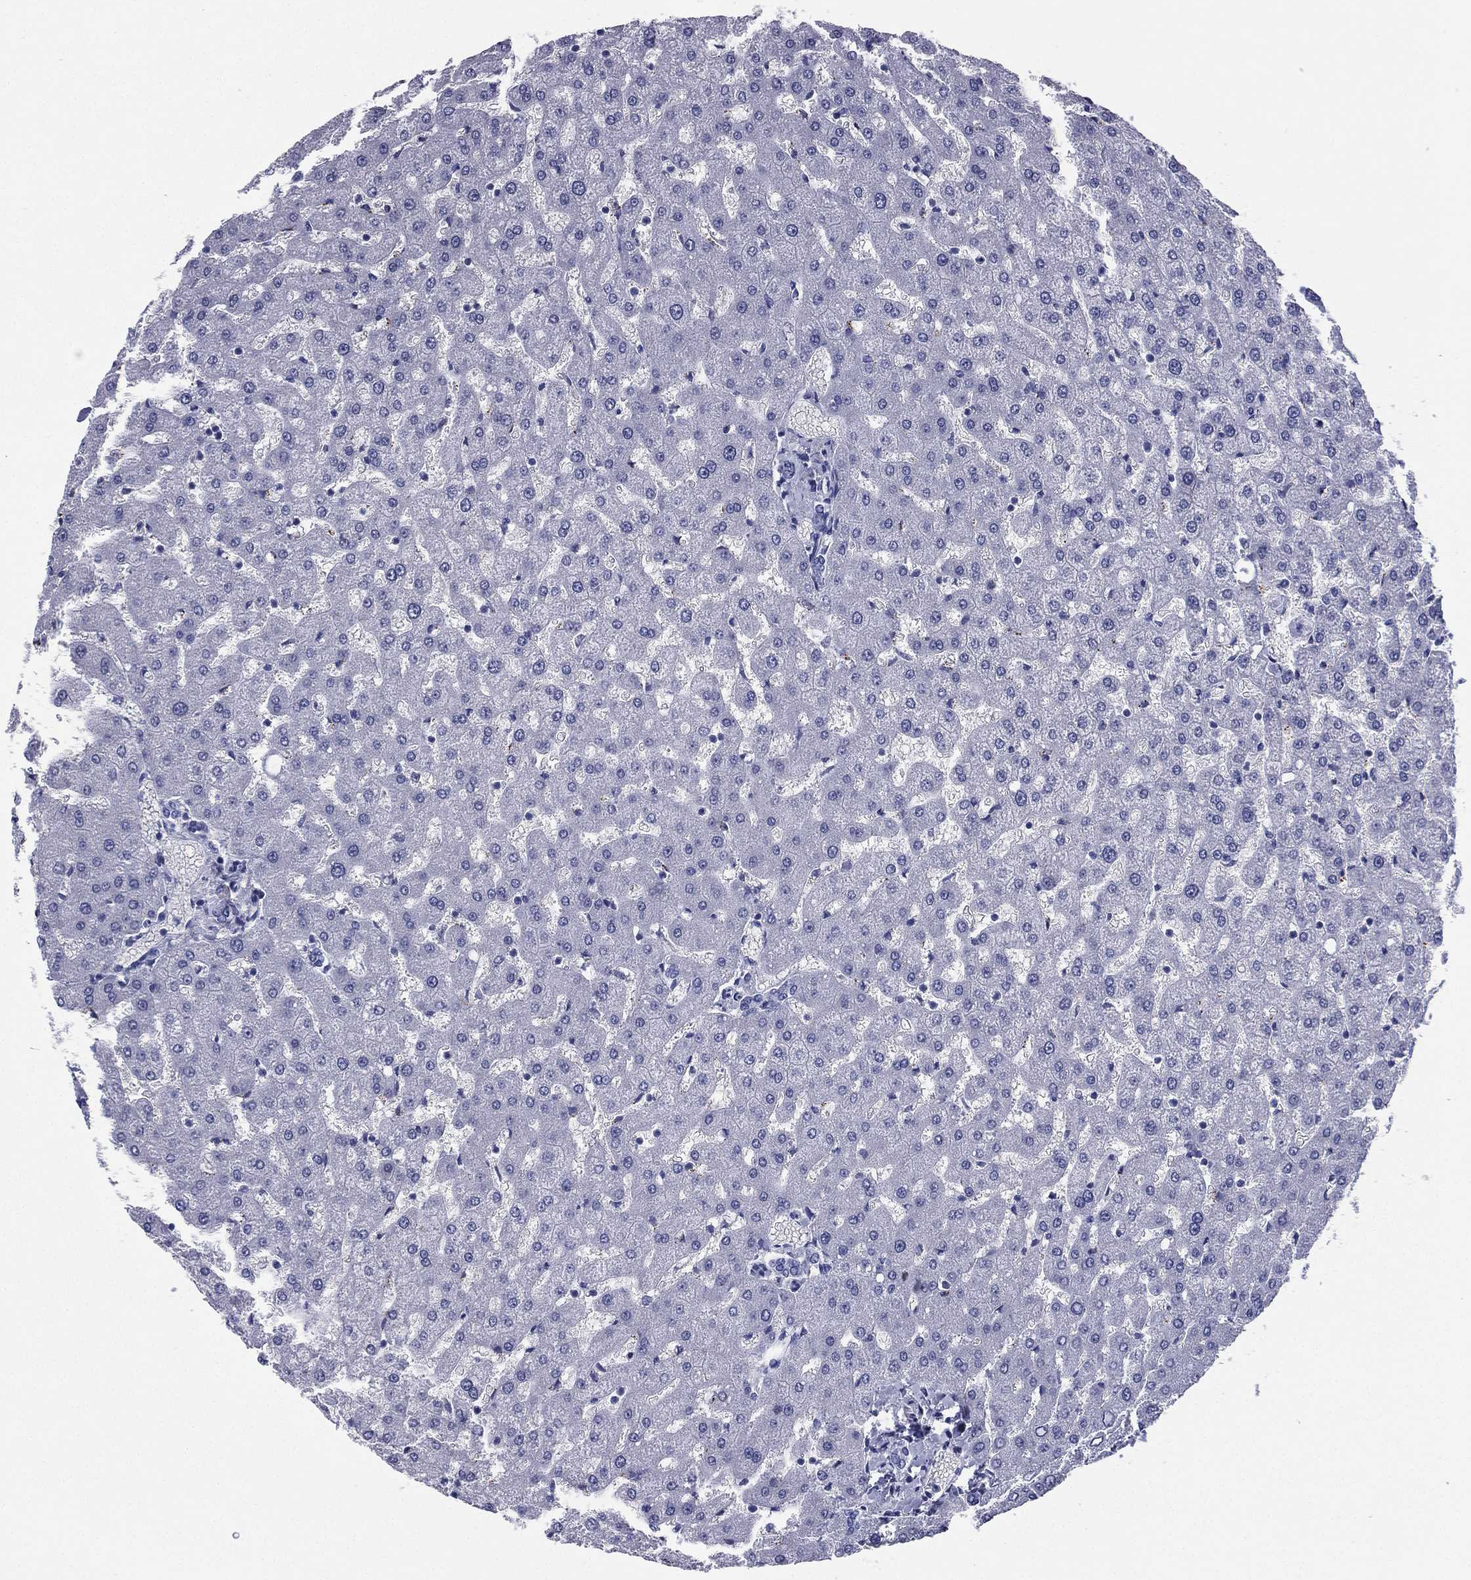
{"staining": {"intensity": "negative", "quantity": "none", "location": "none"}, "tissue": "liver", "cell_type": "Cholangiocytes", "image_type": "normal", "snomed": [{"axis": "morphology", "description": "Normal tissue, NOS"}, {"axis": "topography", "description": "Liver"}], "caption": "Liver stained for a protein using IHC reveals no positivity cholangiocytes.", "gene": "FCER2", "patient": {"sex": "female", "age": 50}}